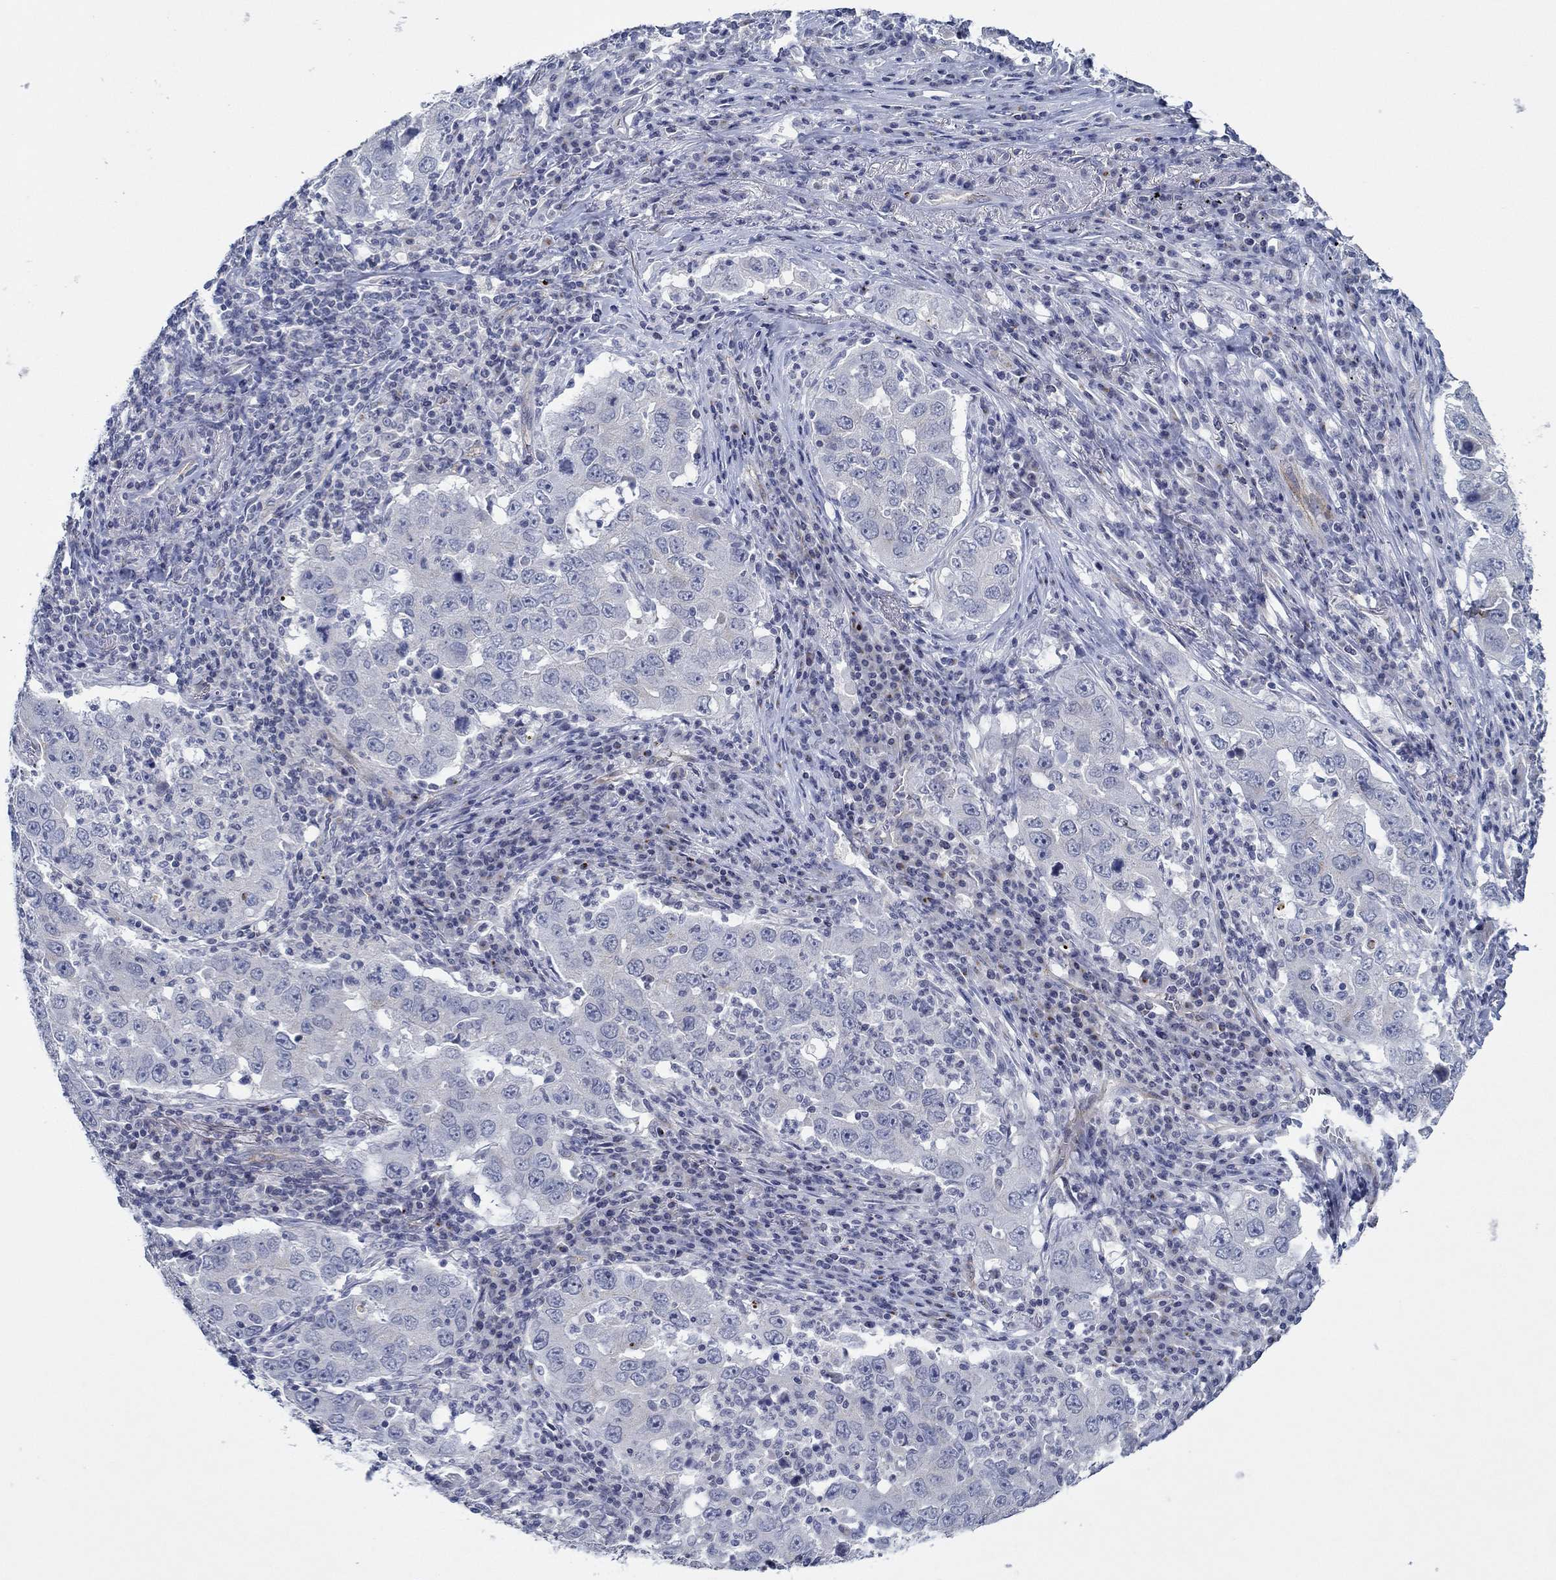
{"staining": {"intensity": "weak", "quantity": "<25%", "location": "cytoplasmic/membranous"}, "tissue": "lung cancer", "cell_type": "Tumor cells", "image_type": "cancer", "snomed": [{"axis": "morphology", "description": "Adenocarcinoma, NOS"}, {"axis": "topography", "description": "Lung"}], "caption": "There is no significant staining in tumor cells of lung adenocarcinoma.", "gene": "GJA5", "patient": {"sex": "male", "age": 73}}